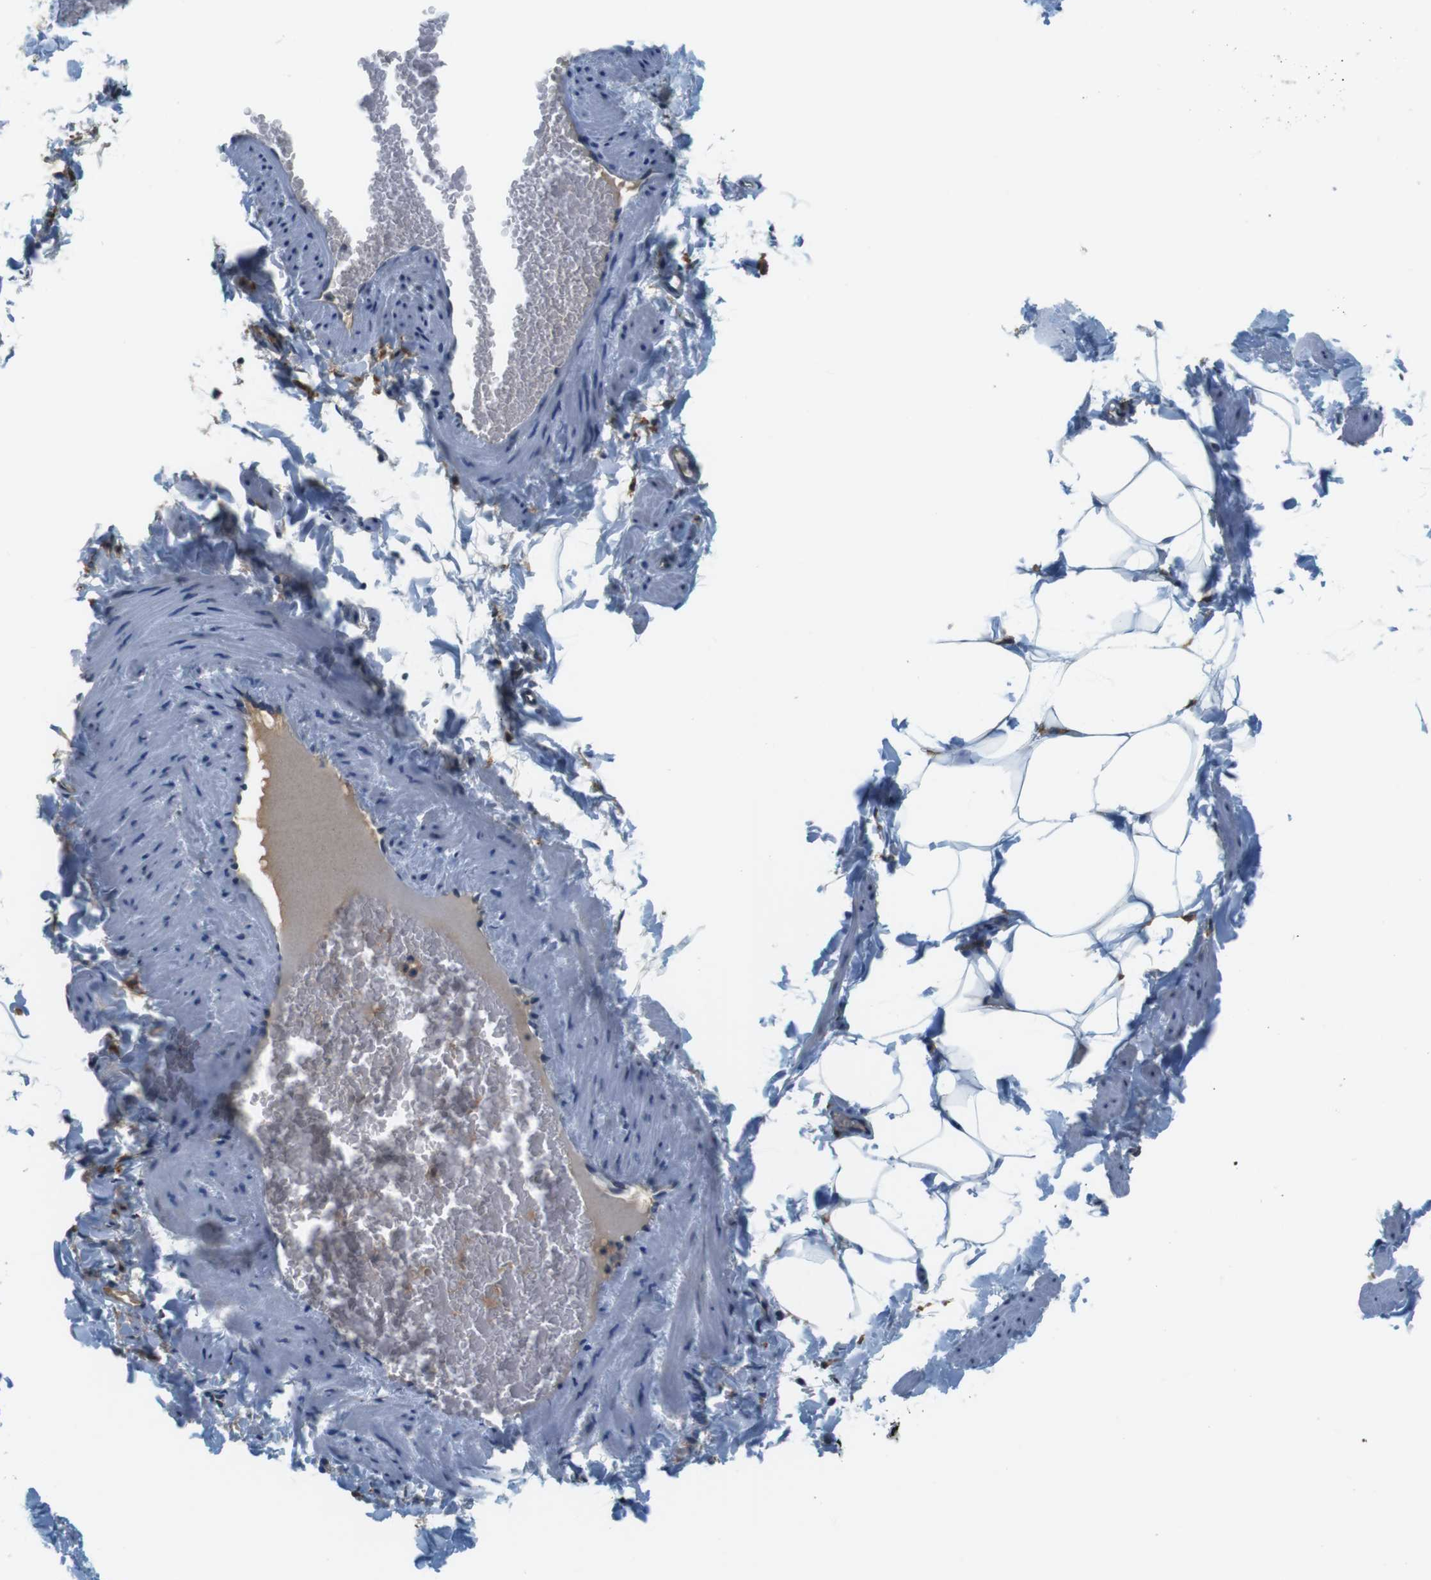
{"staining": {"intensity": "negative", "quantity": "none", "location": "none"}, "tissue": "adipose tissue", "cell_type": "Adipocytes", "image_type": "normal", "snomed": [{"axis": "morphology", "description": "Normal tissue, NOS"}, {"axis": "topography", "description": "Vascular tissue"}], "caption": "Immunohistochemistry of benign human adipose tissue displays no expression in adipocytes.", "gene": "CD163L1", "patient": {"sex": "male", "age": 41}}